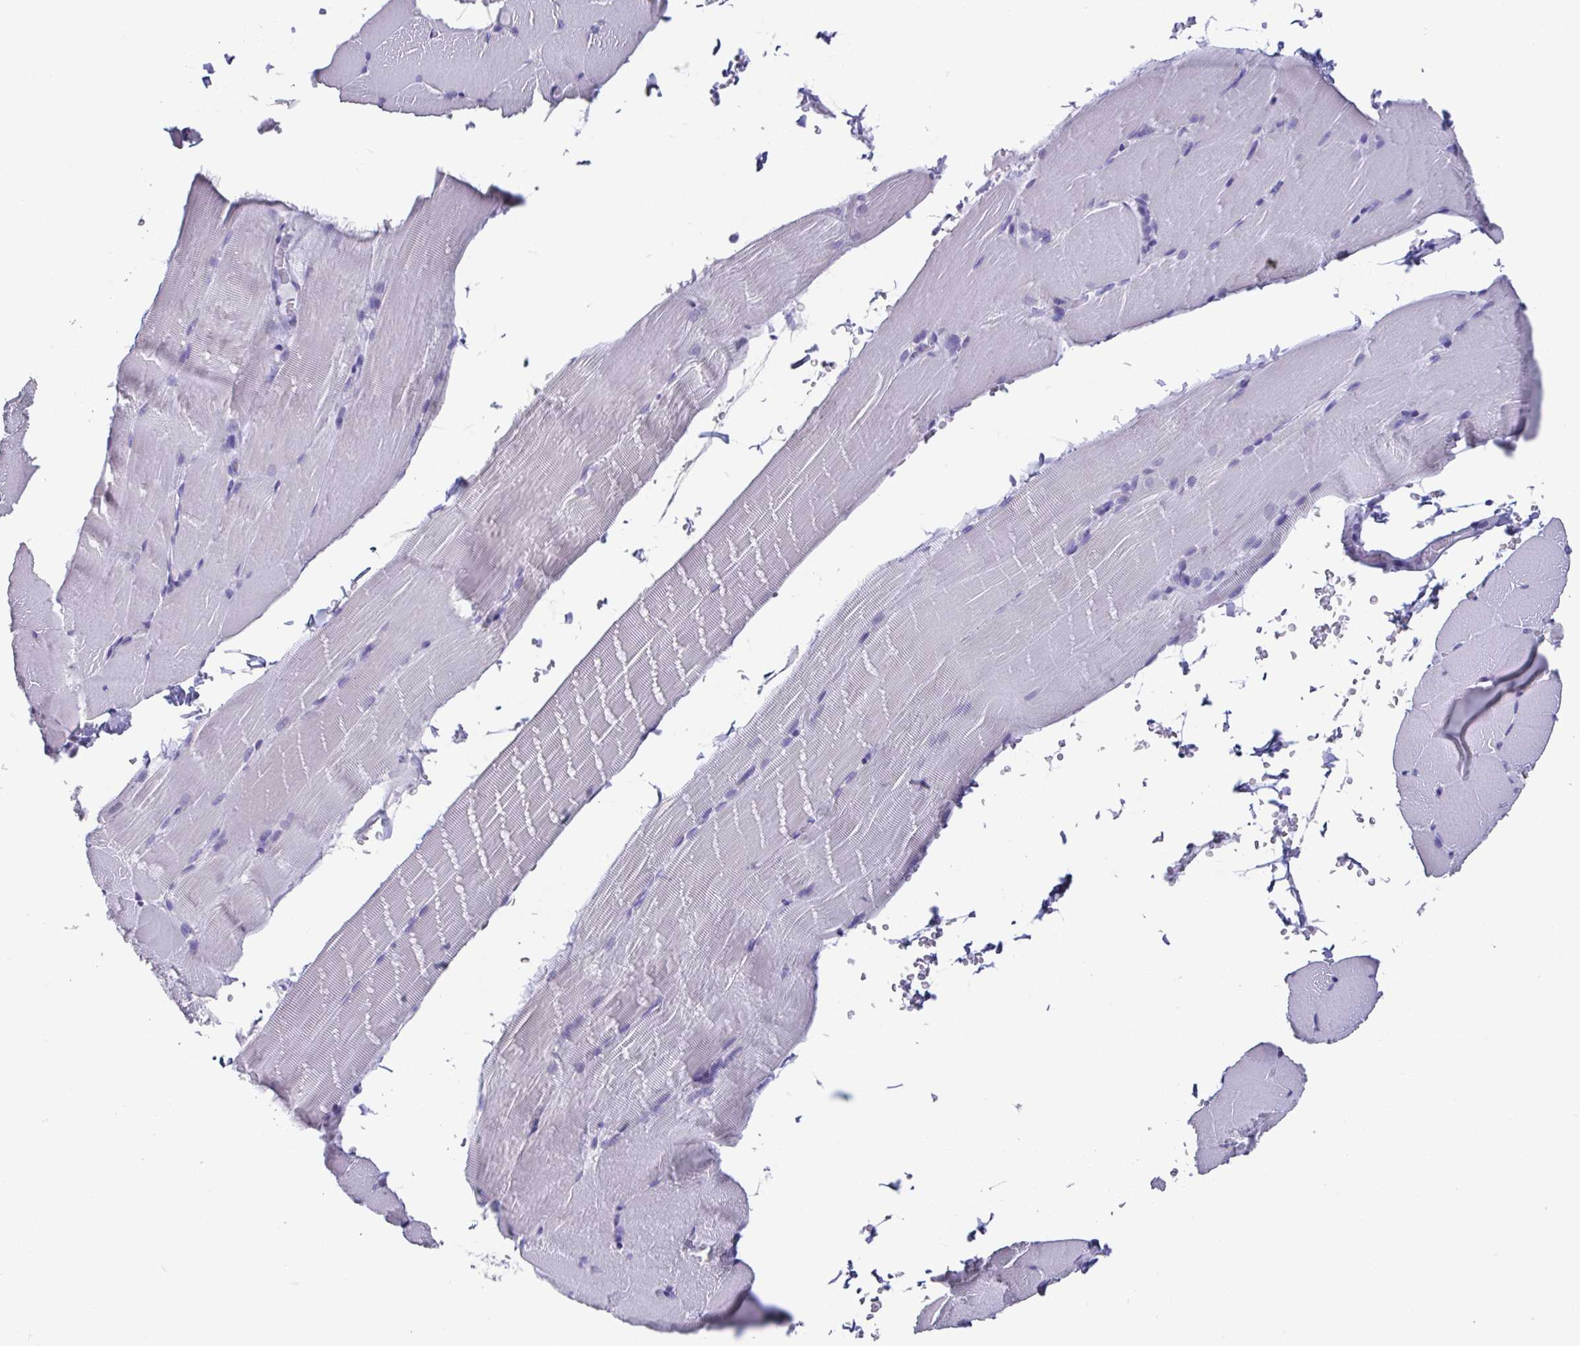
{"staining": {"intensity": "negative", "quantity": "none", "location": "none"}, "tissue": "skeletal muscle", "cell_type": "Myocytes", "image_type": "normal", "snomed": [{"axis": "morphology", "description": "Normal tissue, NOS"}, {"axis": "topography", "description": "Skeletal muscle"}], "caption": "Skeletal muscle stained for a protein using immunohistochemistry (IHC) reveals no positivity myocytes.", "gene": "SCGN", "patient": {"sex": "female", "age": 37}}